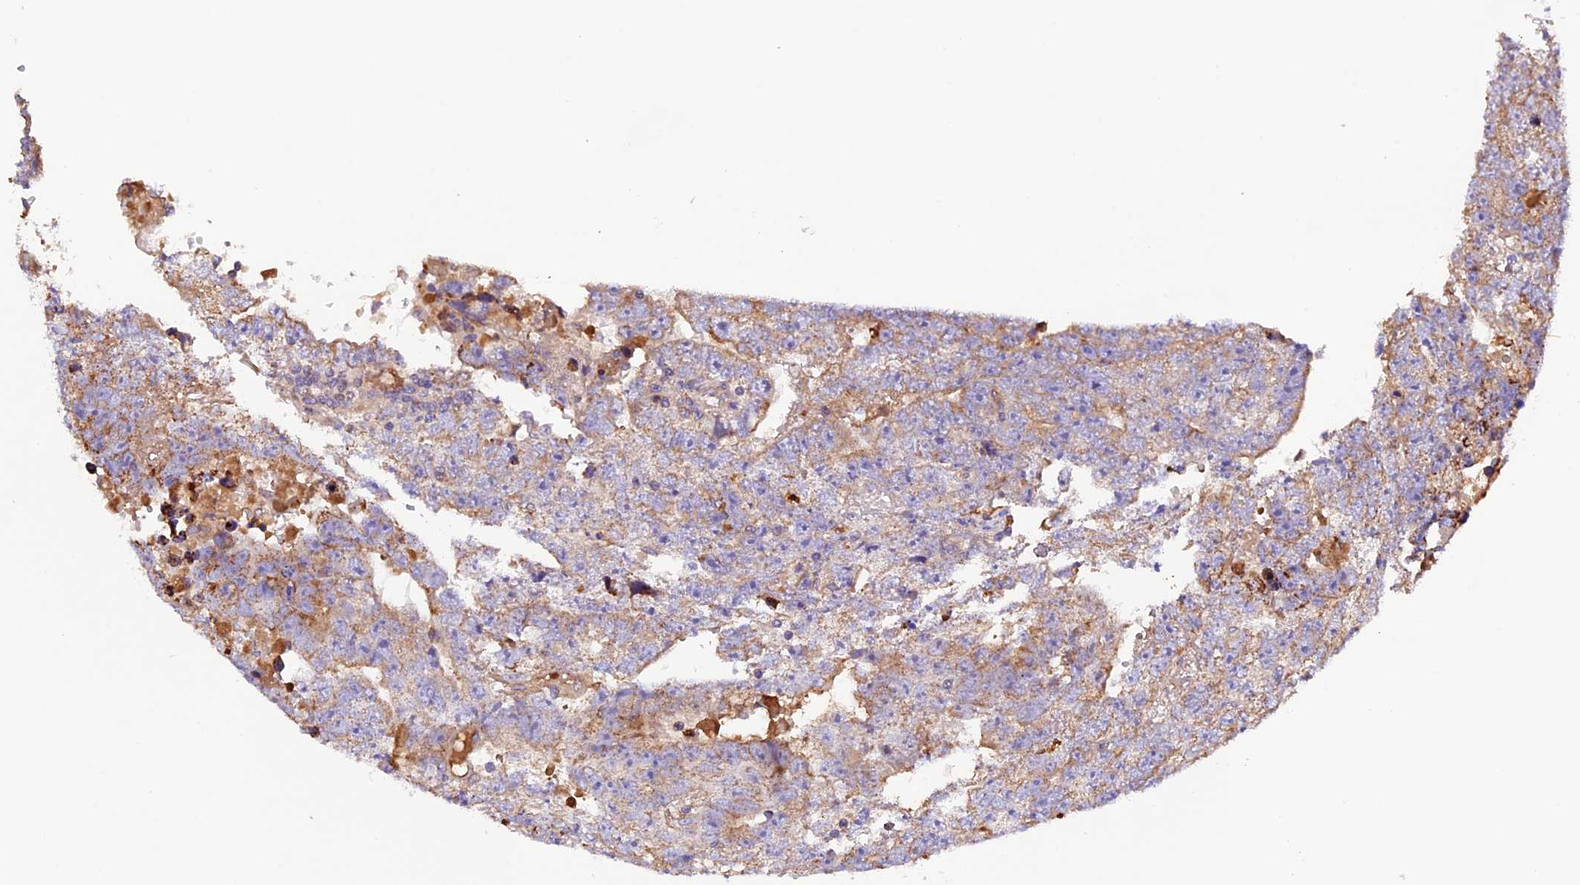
{"staining": {"intensity": "moderate", "quantity": "<25%", "location": "cytoplasmic/membranous"}, "tissue": "testis cancer", "cell_type": "Tumor cells", "image_type": "cancer", "snomed": [{"axis": "morphology", "description": "Carcinoma, Embryonal, NOS"}, {"axis": "topography", "description": "Testis"}], "caption": "This is an image of immunohistochemistry (IHC) staining of testis cancer (embryonal carcinoma), which shows moderate staining in the cytoplasmic/membranous of tumor cells.", "gene": "METTL22", "patient": {"sex": "male", "age": 25}}